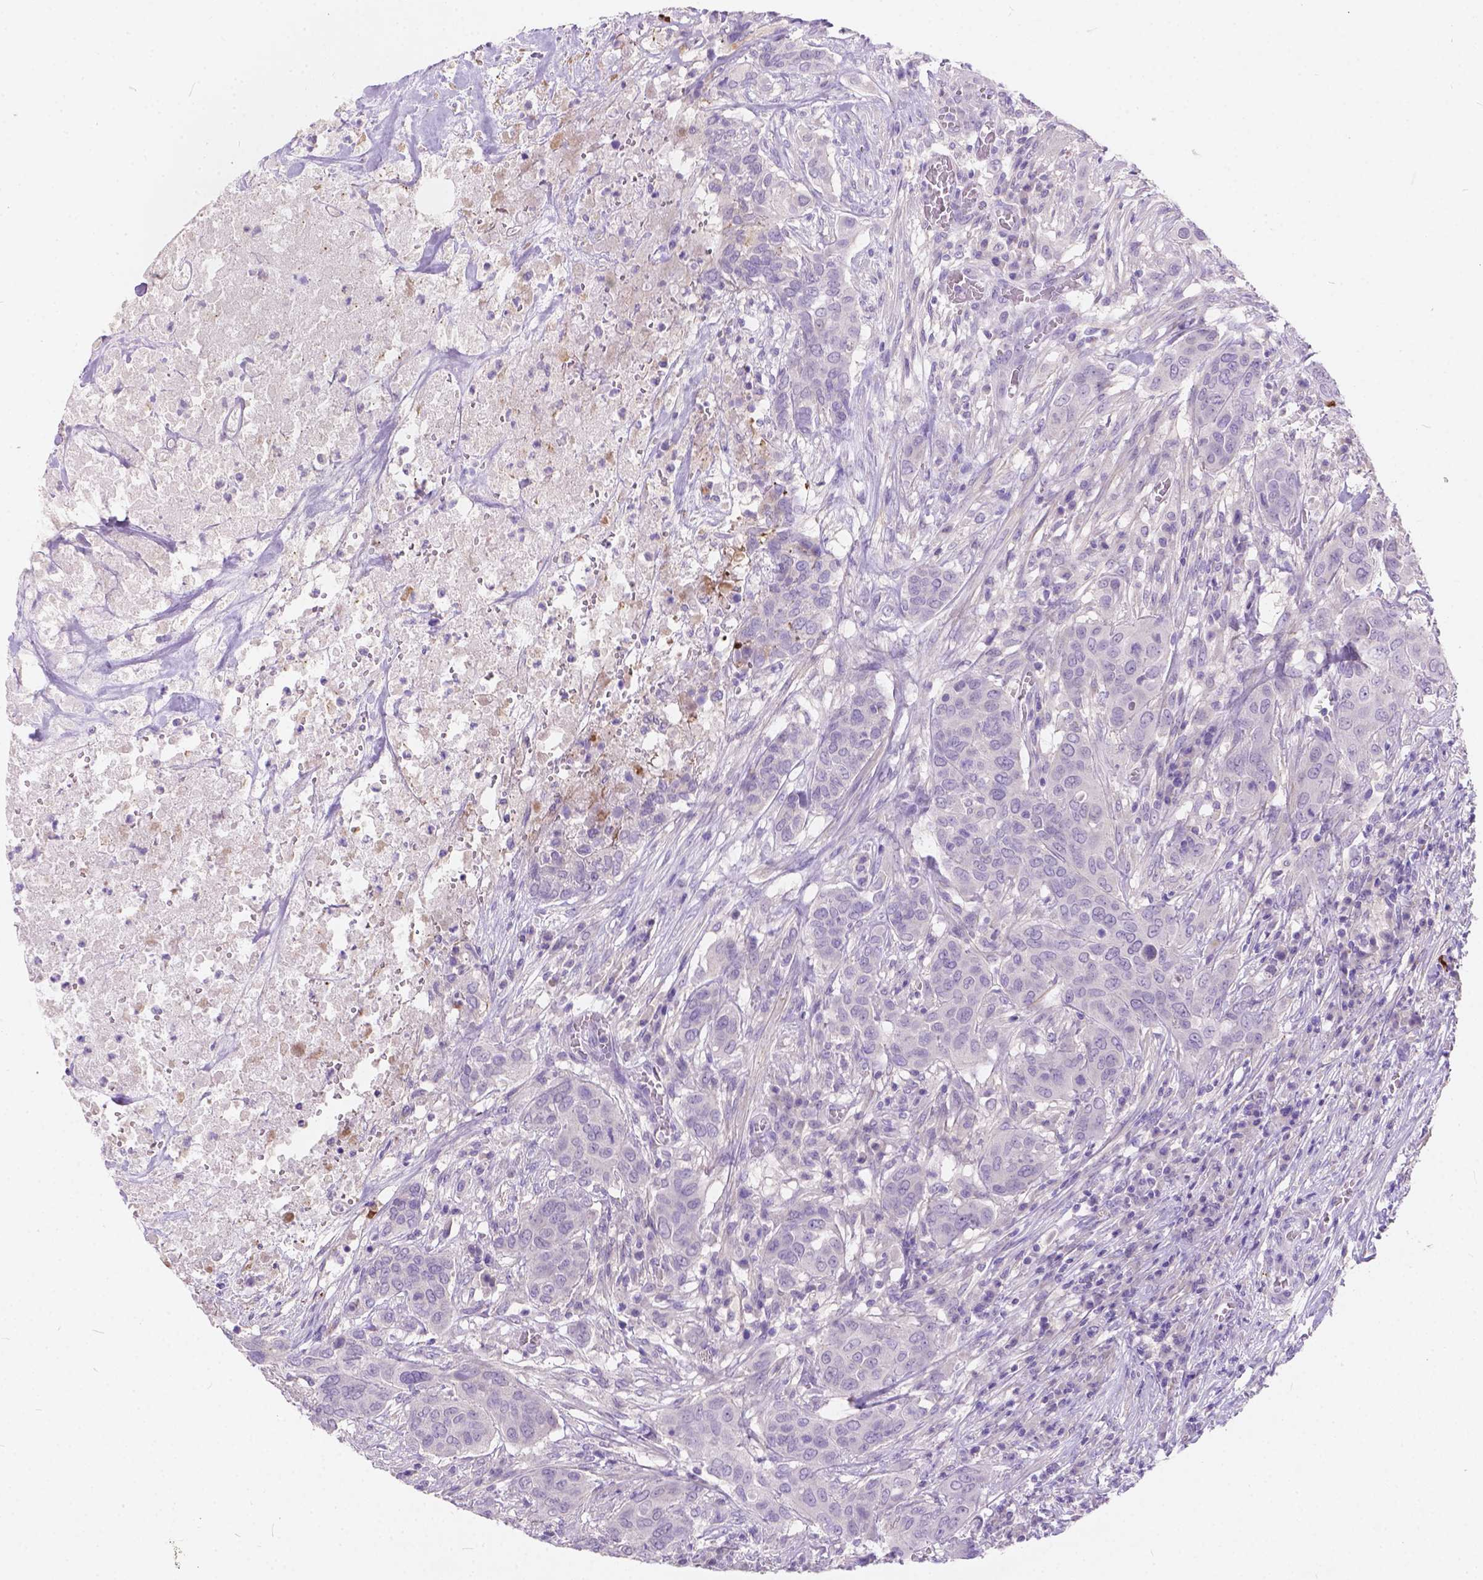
{"staining": {"intensity": "negative", "quantity": "none", "location": "none"}, "tissue": "urothelial cancer", "cell_type": "Tumor cells", "image_type": "cancer", "snomed": [{"axis": "morphology", "description": "Urothelial carcinoma, NOS"}, {"axis": "morphology", "description": "Urothelial carcinoma, High grade"}, {"axis": "topography", "description": "Urinary bladder"}], "caption": "A high-resolution photomicrograph shows IHC staining of urothelial carcinoma (high-grade), which displays no significant staining in tumor cells.", "gene": "PEX11G", "patient": {"sex": "male", "age": 63}}